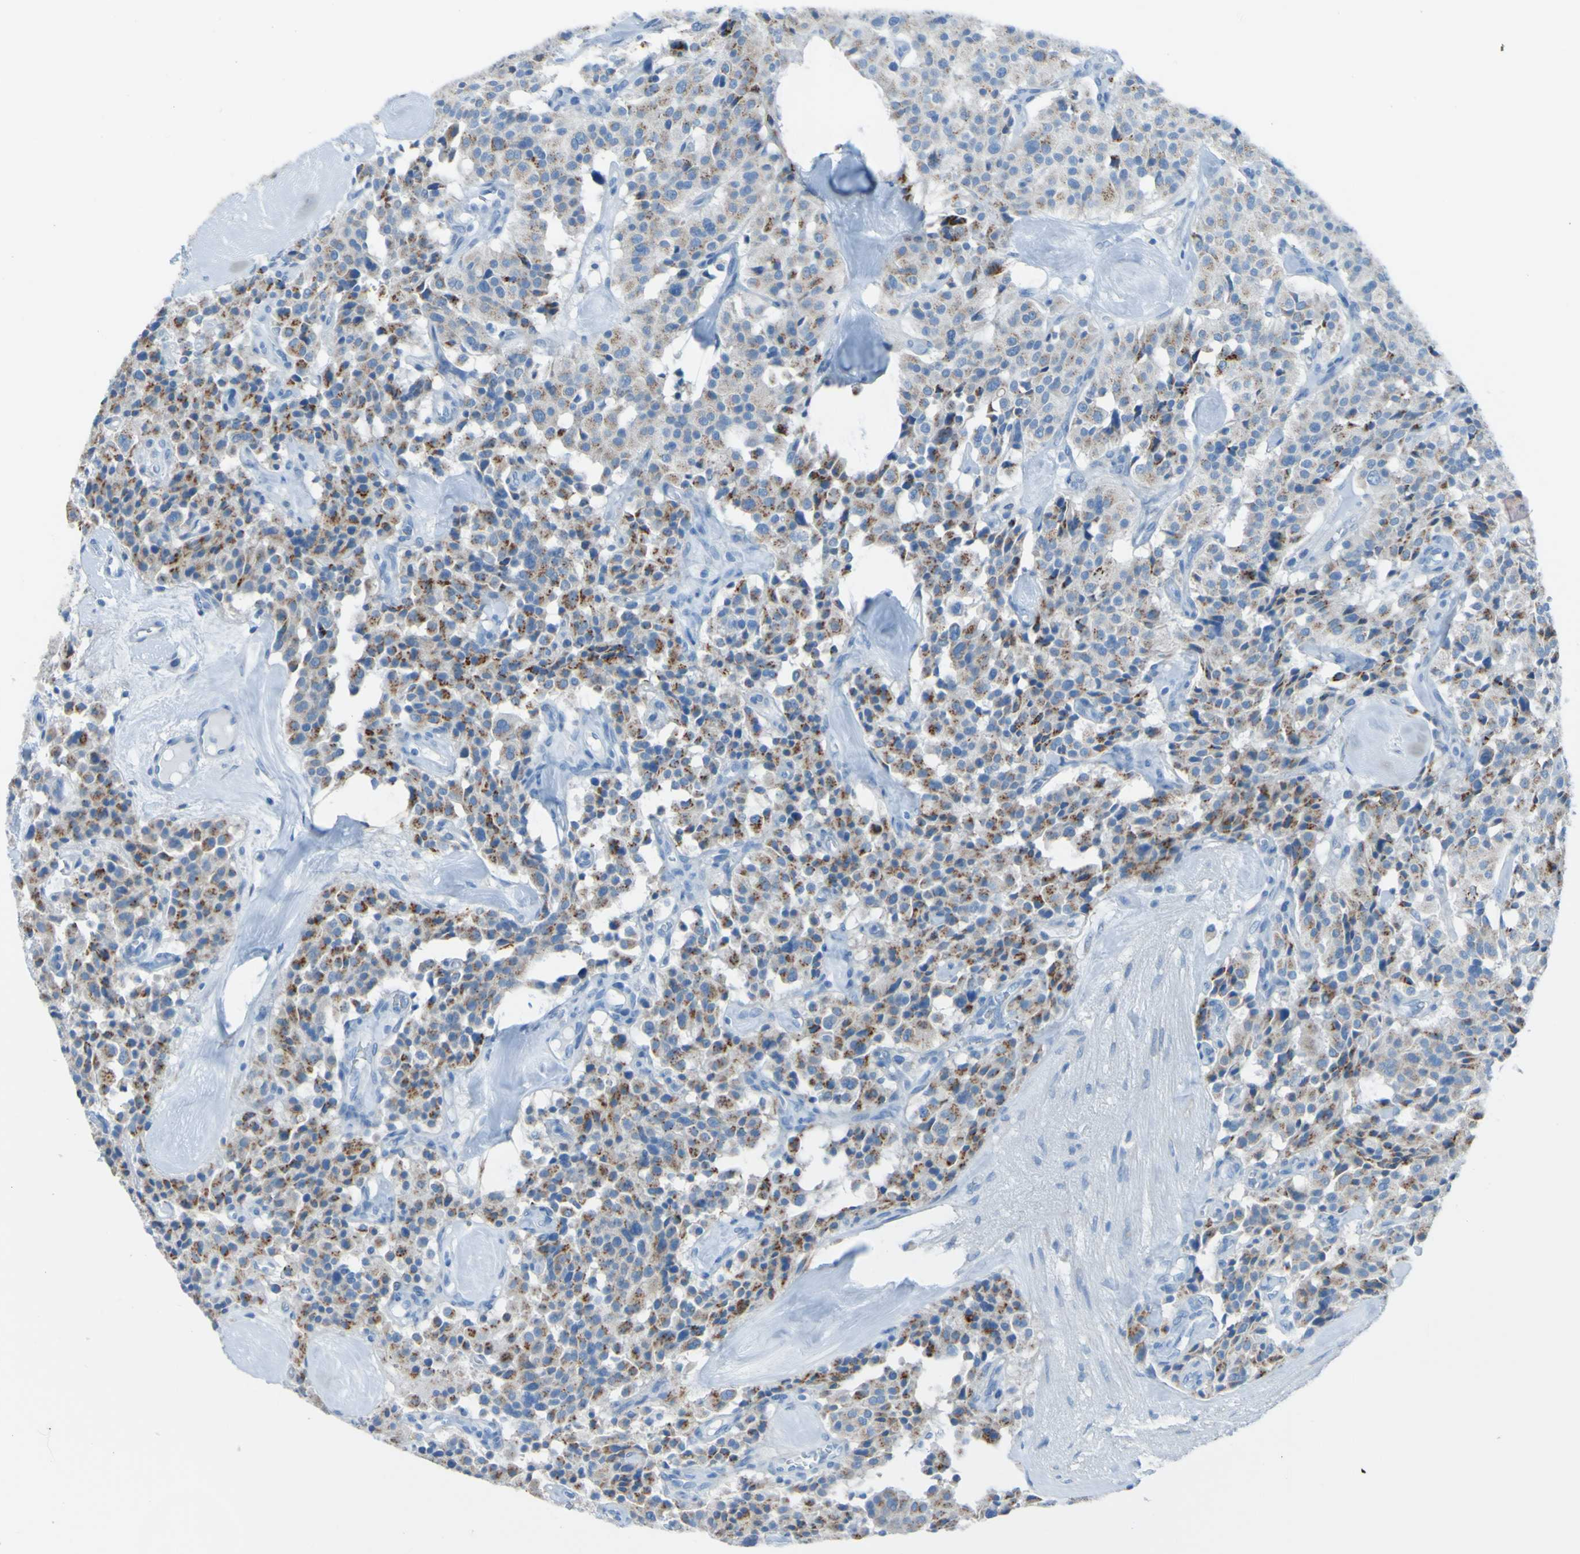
{"staining": {"intensity": "moderate", "quantity": "25%-75%", "location": "cytoplasmic/membranous"}, "tissue": "carcinoid", "cell_type": "Tumor cells", "image_type": "cancer", "snomed": [{"axis": "morphology", "description": "Carcinoid, malignant, NOS"}, {"axis": "topography", "description": "Lung"}], "caption": "Human carcinoid stained with a brown dye reveals moderate cytoplasmic/membranous positive expression in about 25%-75% of tumor cells.", "gene": "ACMSD", "patient": {"sex": "male", "age": 30}}